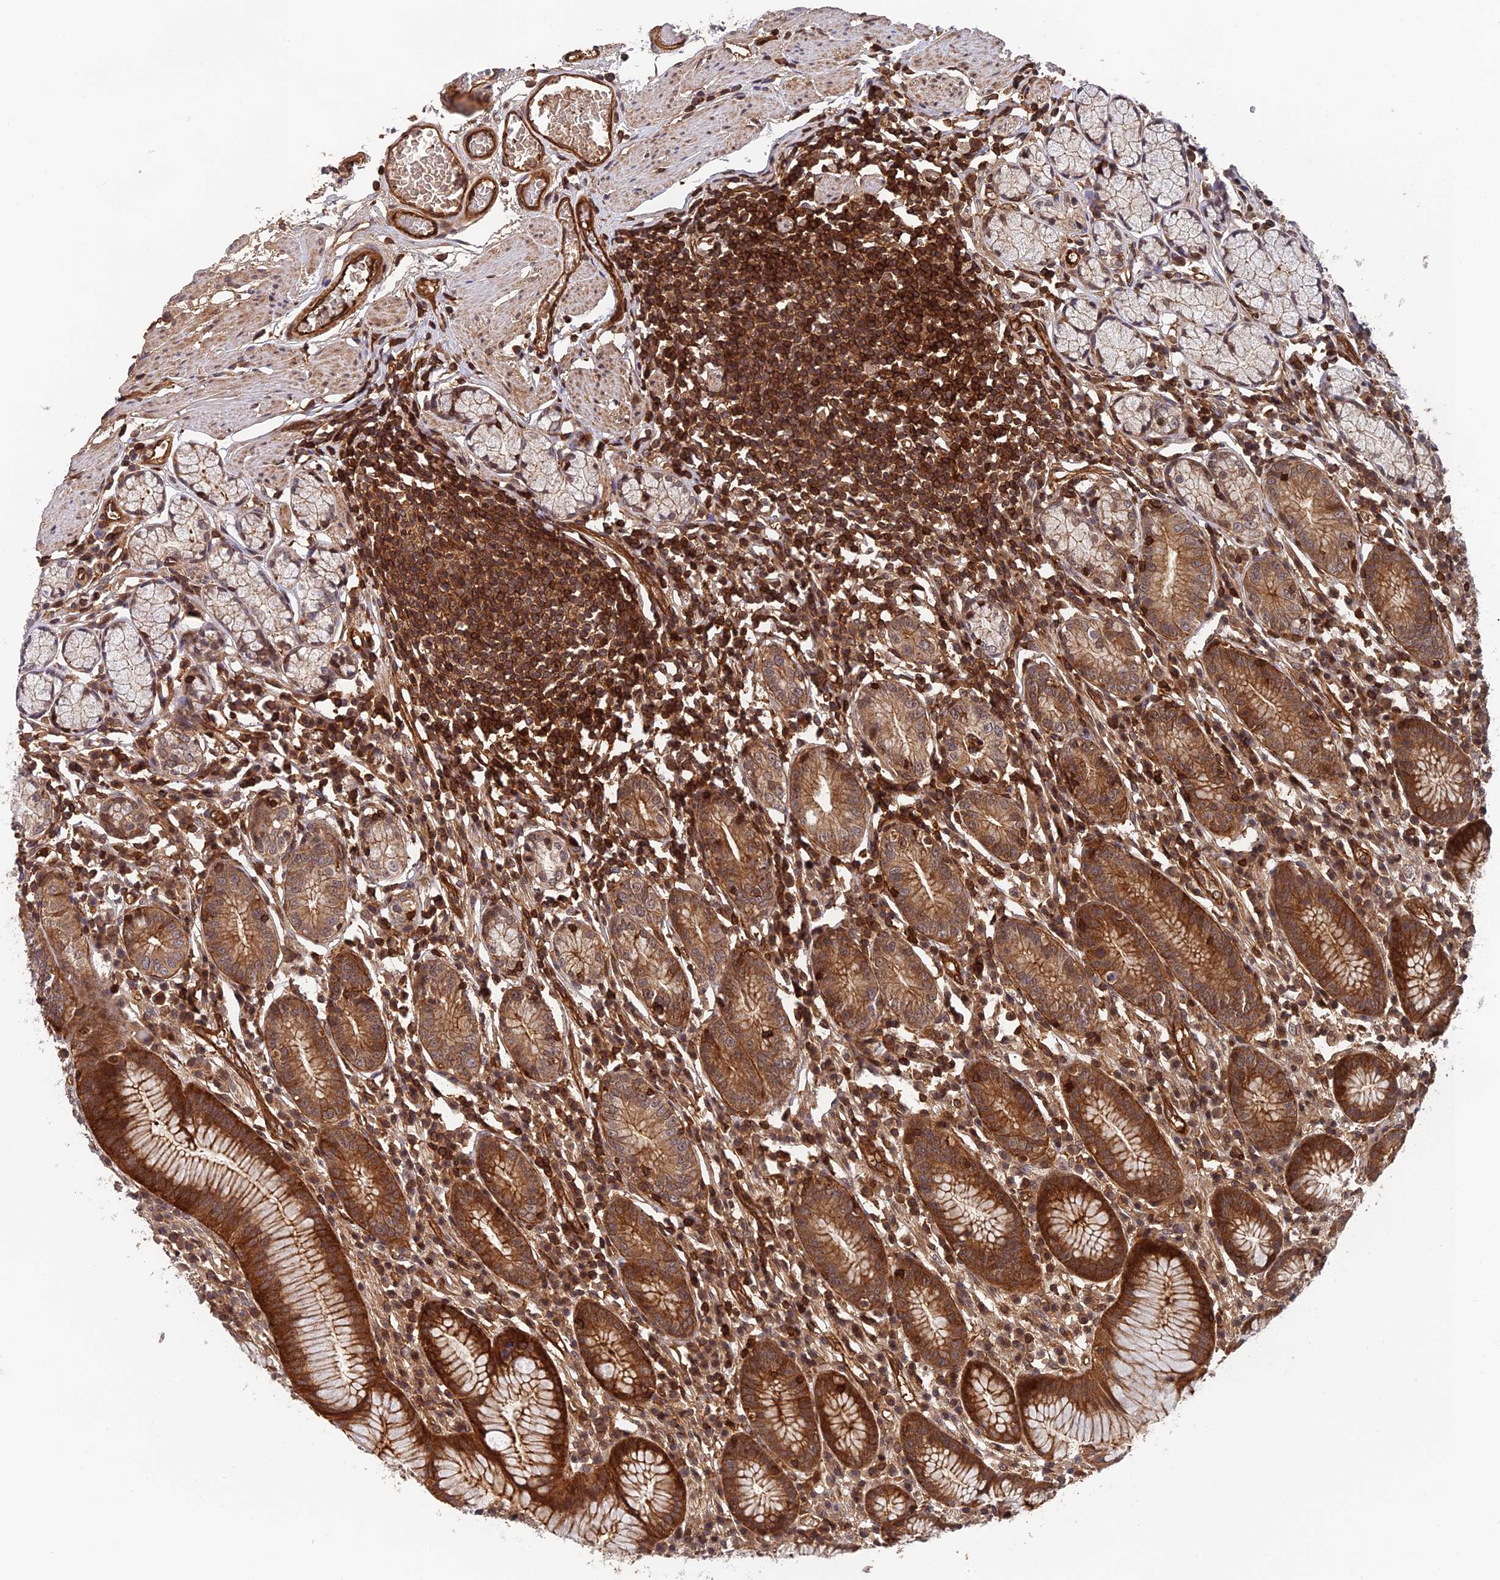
{"staining": {"intensity": "moderate", "quantity": ">75%", "location": "cytoplasmic/membranous,nuclear"}, "tissue": "stomach", "cell_type": "Glandular cells", "image_type": "normal", "snomed": [{"axis": "morphology", "description": "Normal tissue, NOS"}, {"axis": "topography", "description": "Stomach"}], "caption": "Immunohistochemistry (IHC) histopathology image of normal stomach: human stomach stained using immunohistochemistry exhibits medium levels of moderate protein expression localized specifically in the cytoplasmic/membranous,nuclear of glandular cells, appearing as a cytoplasmic/membranous,nuclear brown color.", "gene": "OSBPL1A", "patient": {"sex": "male", "age": 55}}